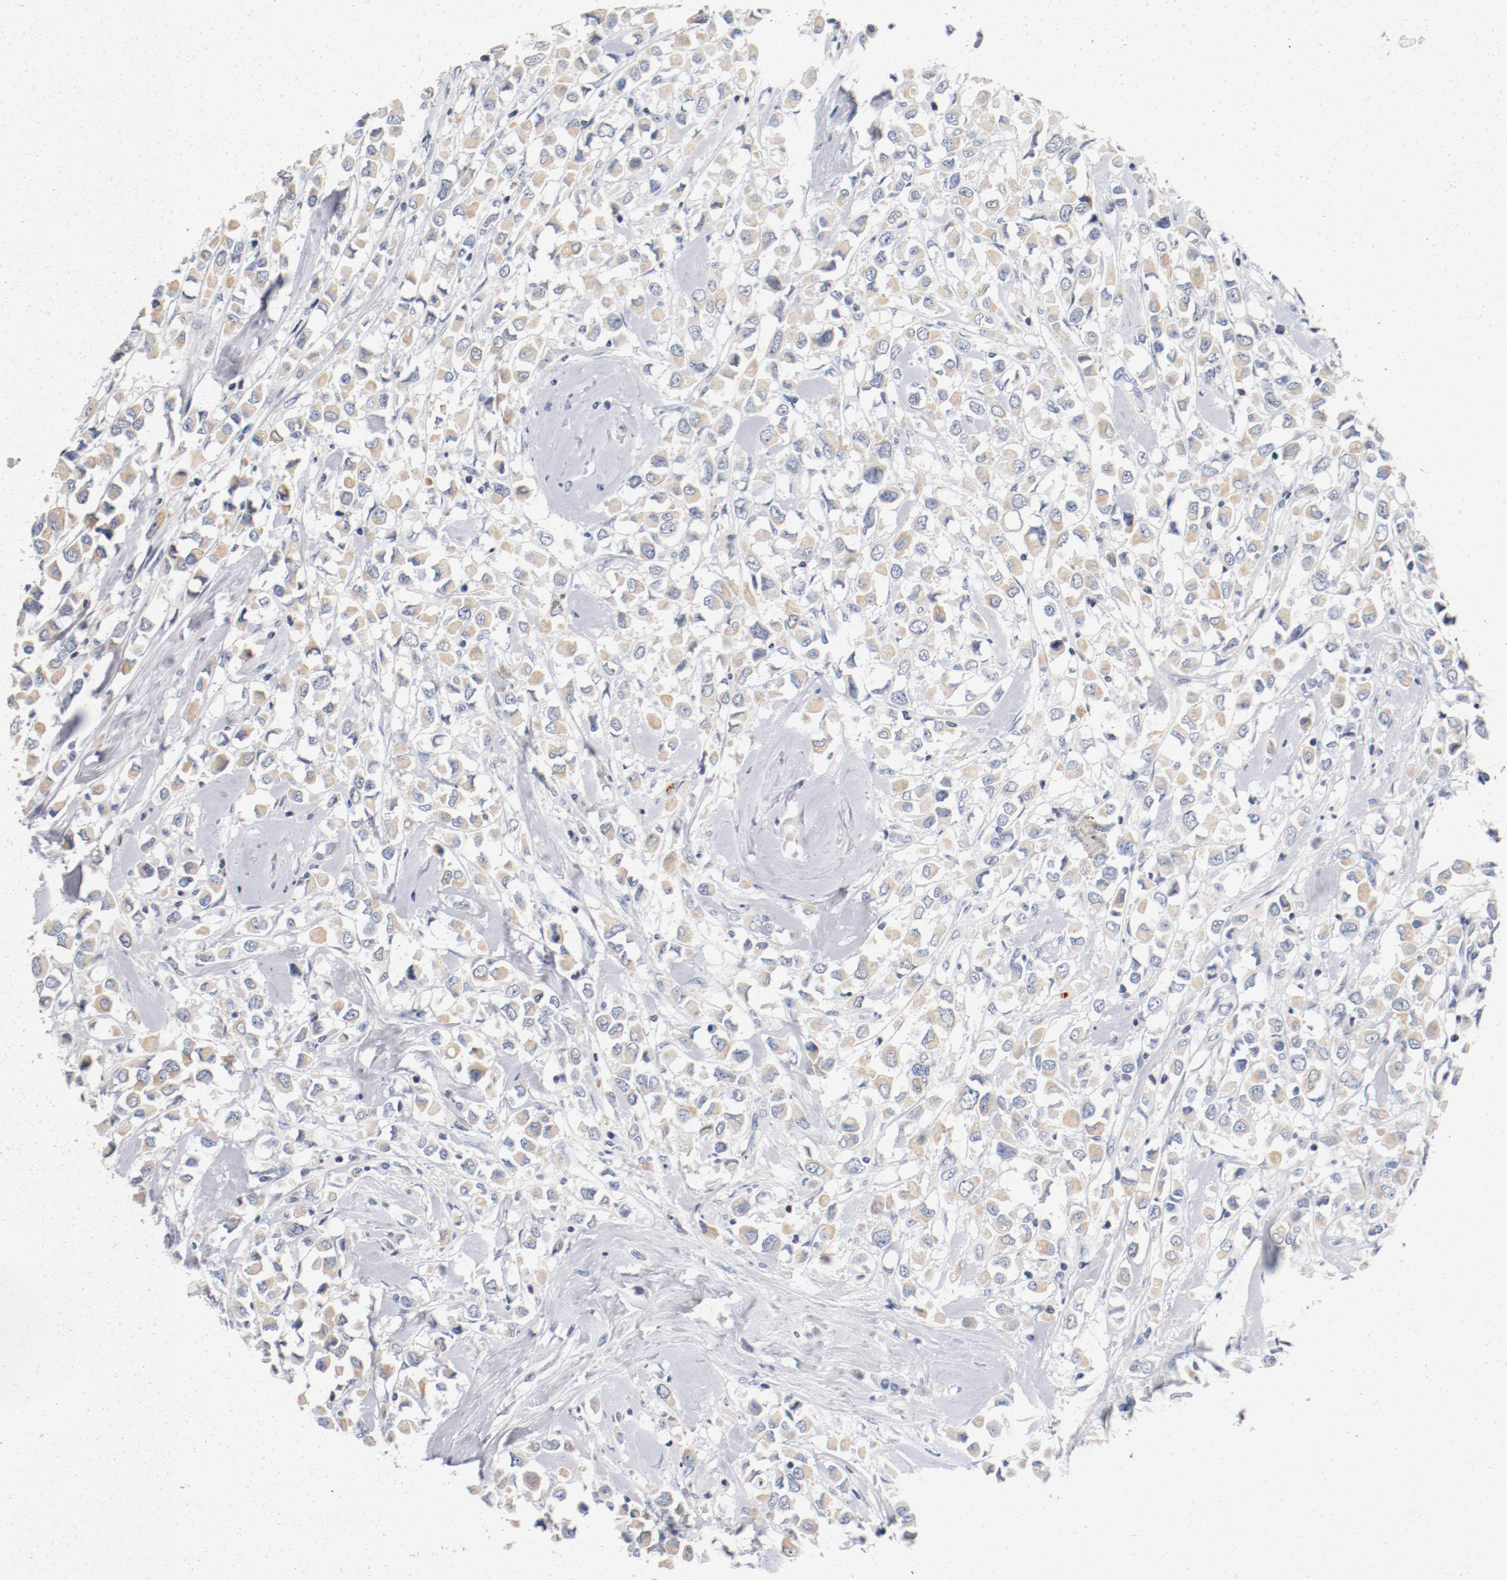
{"staining": {"intensity": "weak", "quantity": ">75%", "location": "cytoplasmic/membranous"}, "tissue": "breast cancer", "cell_type": "Tumor cells", "image_type": "cancer", "snomed": [{"axis": "morphology", "description": "Duct carcinoma"}, {"axis": "topography", "description": "Breast"}], "caption": "High-magnification brightfield microscopy of intraductal carcinoma (breast) stained with DAB (3,3'-diaminobenzidine) (brown) and counterstained with hematoxylin (blue). tumor cells exhibit weak cytoplasmic/membranous staining is appreciated in approximately>75% of cells.", "gene": "PIM1", "patient": {"sex": "female", "age": 61}}